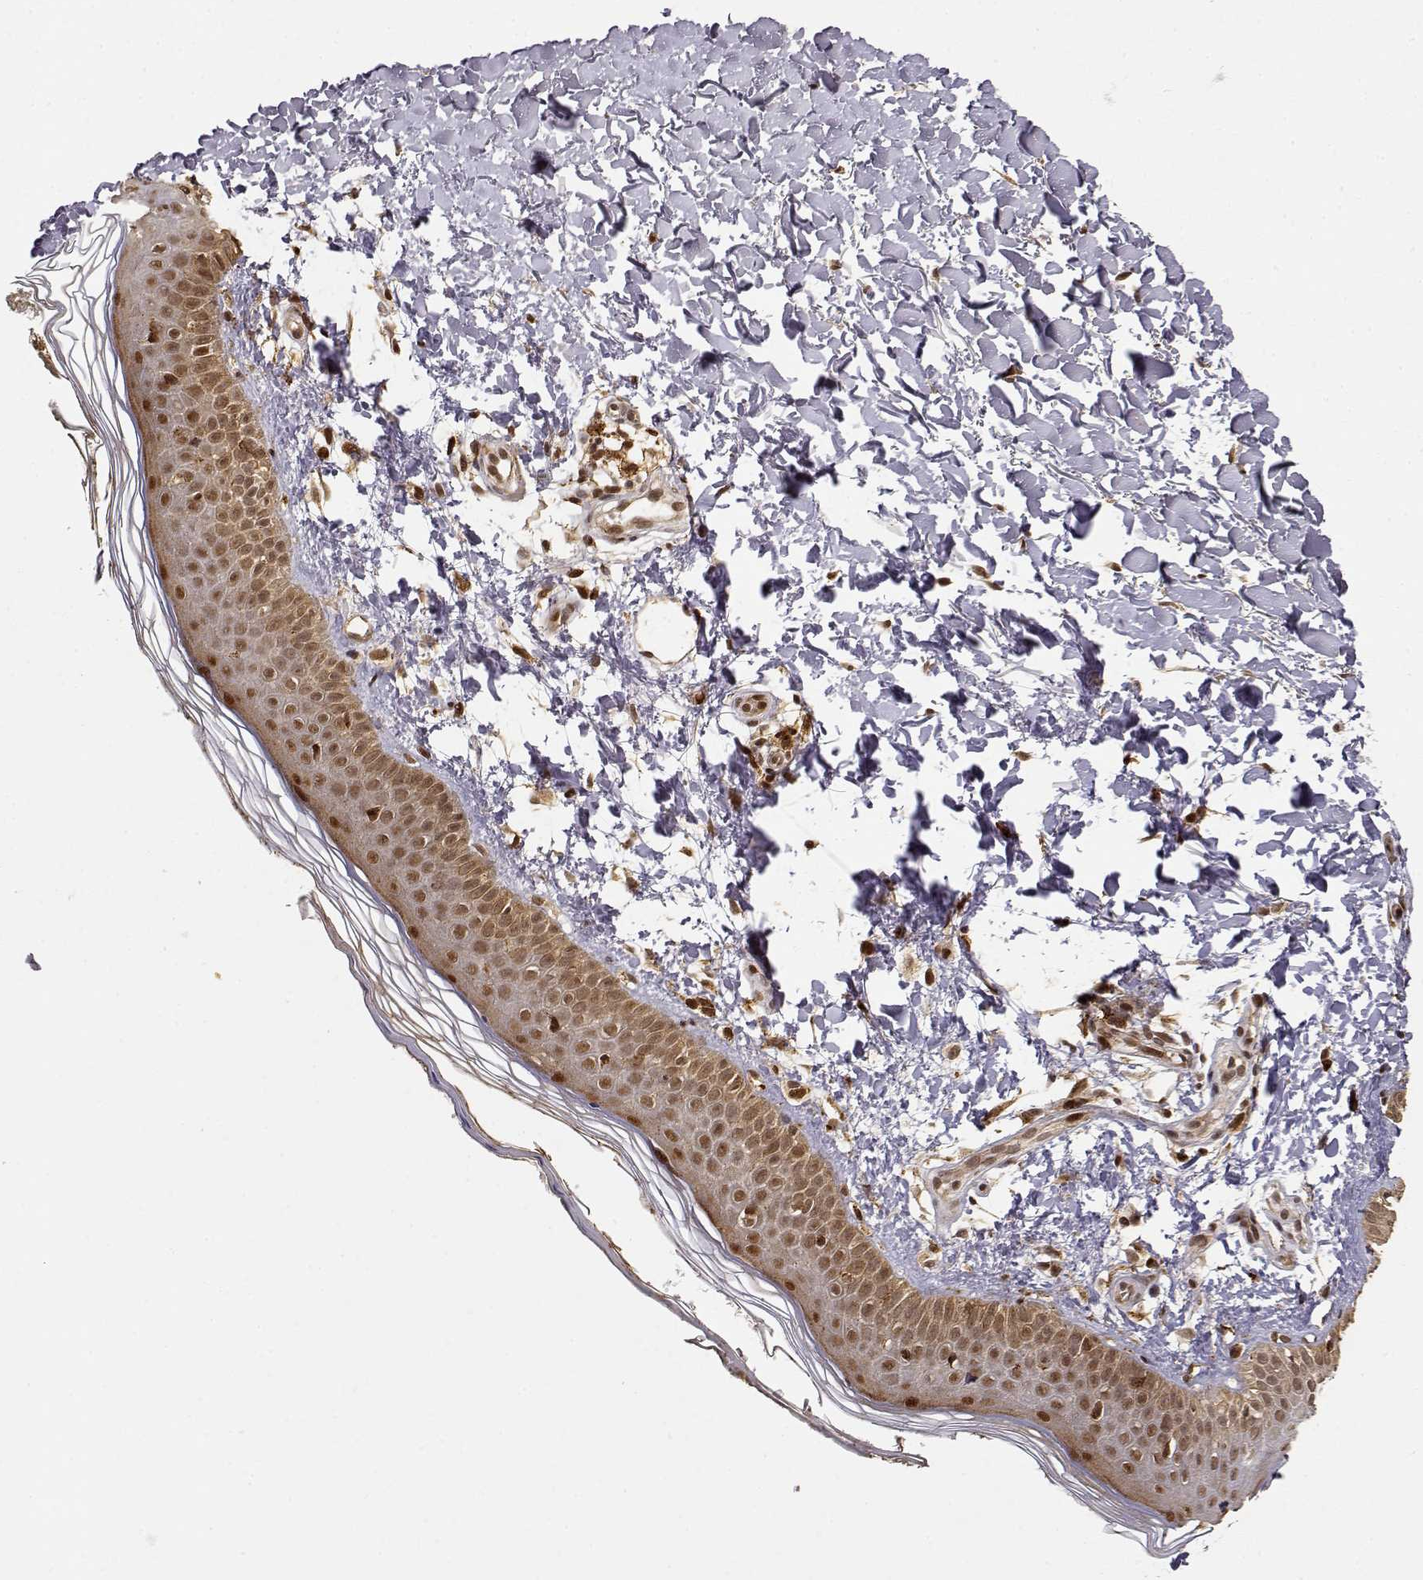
{"staining": {"intensity": "moderate", "quantity": "25%-75%", "location": "cytoplasmic/membranous,nuclear"}, "tissue": "skin", "cell_type": "Fibroblasts", "image_type": "normal", "snomed": [{"axis": "morphology", "description": "Normal tissue, NOS"}, {"axis": "topography", "description": "Skin"}], "caption": "Immunohistochemistry (IHC) histopathology image of normal skin: skin stained using IHC exhibits medium levels of moderate protein expression localized specifically in the cytoplasmic/membranous,nuclear of fibroblasts, appearing as a cytoplasmic/membranous,nuclear brown color.", "gene": "MAEA", "patient": {"sex": "female", "age": 62}}